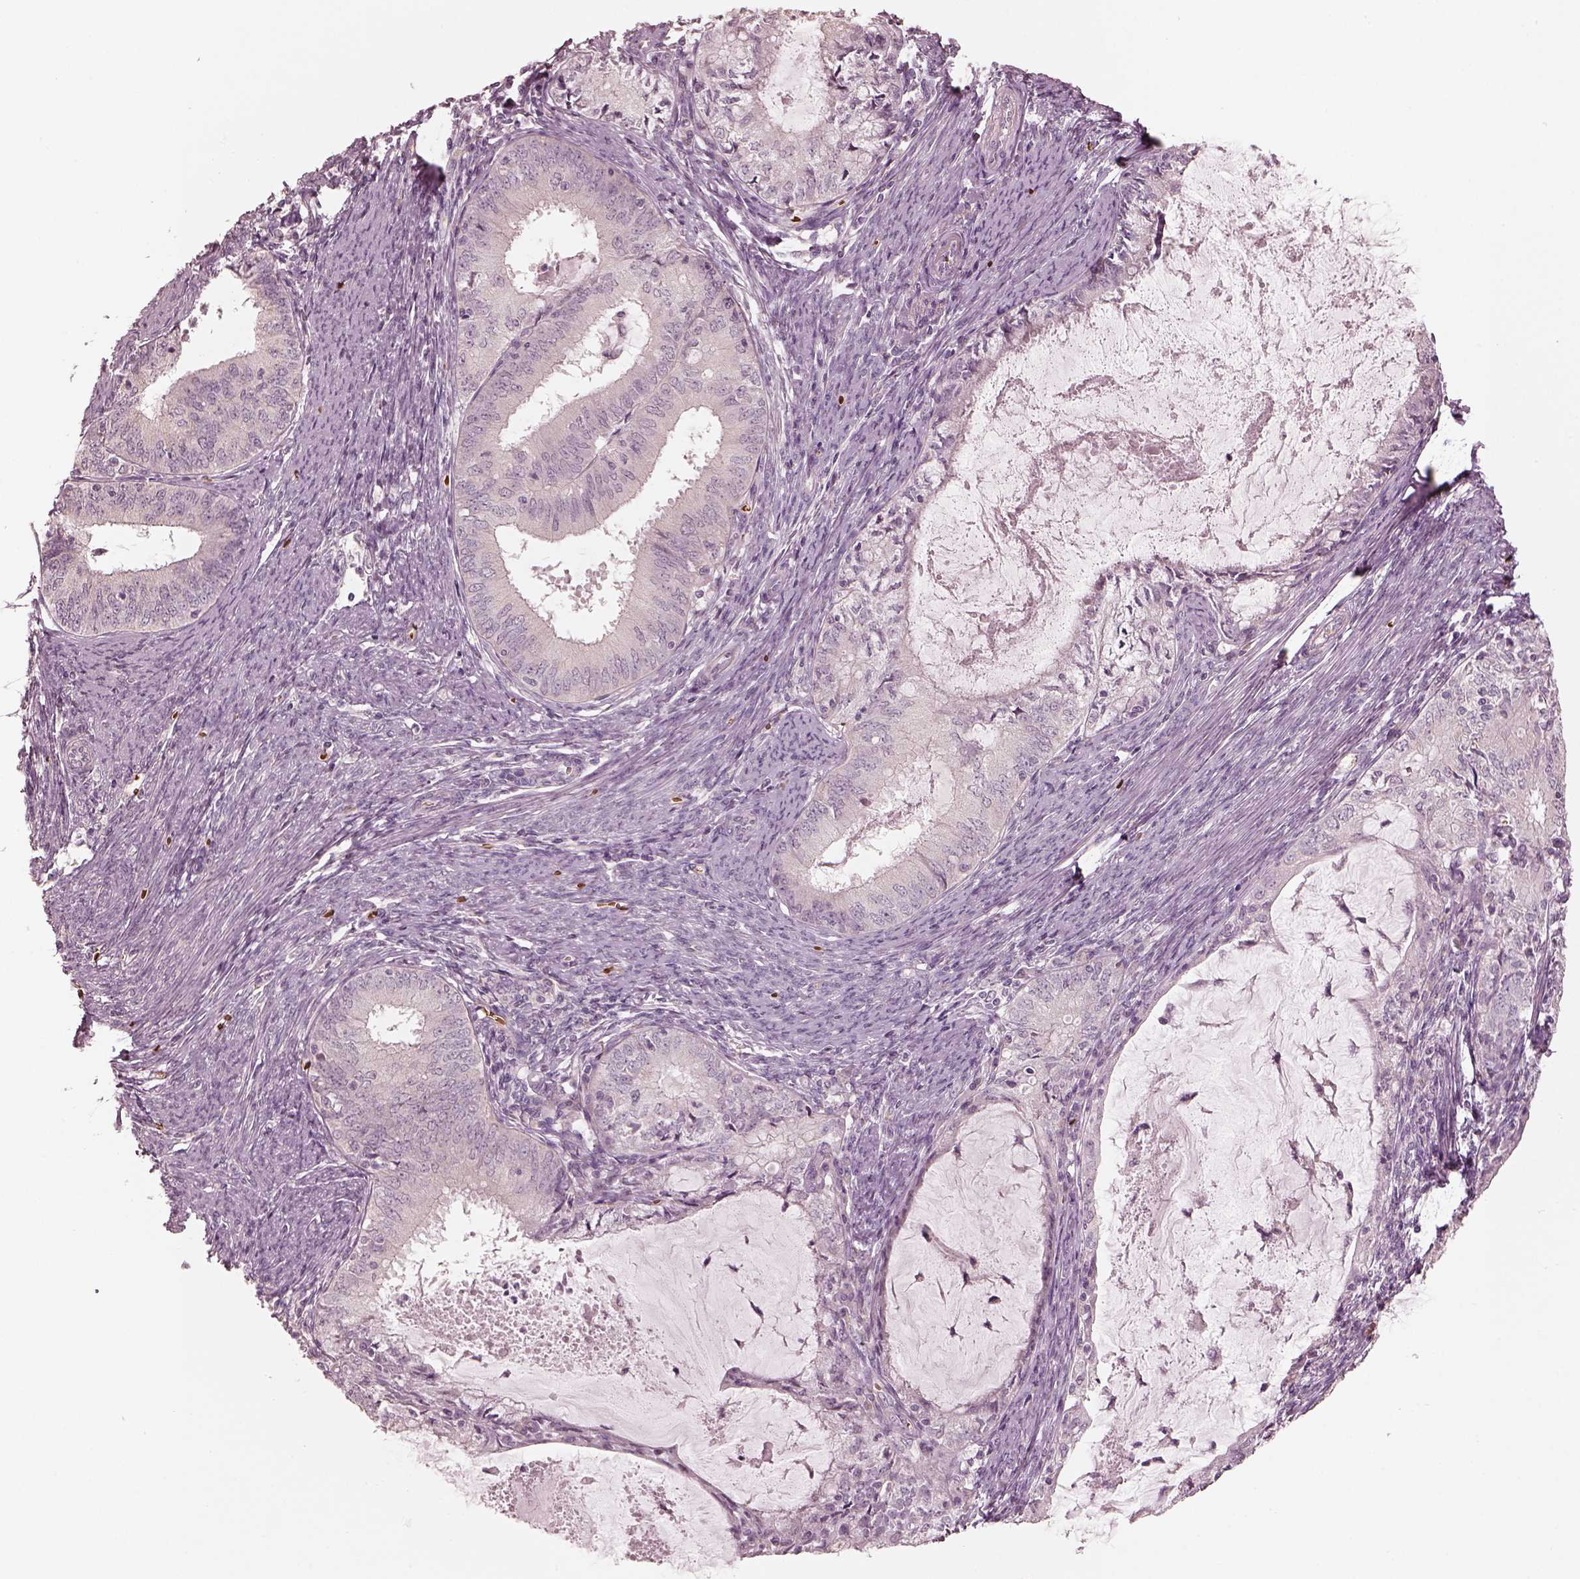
{"staining": {"intensity": "negative", "quantity": "none", "location": "none"}, "tissue": "endometrial cancer", "cell_type": "Tumor cells", "image_type": "cancer", "snomed": [{"axis": "morphology", "description": "Adenocarcinoma, NOS"}, {"axis": "topography", "description": "Endometrium"}], "caption": "The photomicrograph demonstrates no significant expression in tumor cells of adenocarcinoma (endometrial). Brightfield microscopy of IHC stained with DAB (3,3'-diaminobenzidine) (brown) and hematoxylin (blue), captured at high magnification.", "gene": "ANKLE1", "patient": {"sex": "female", "age": 57}}